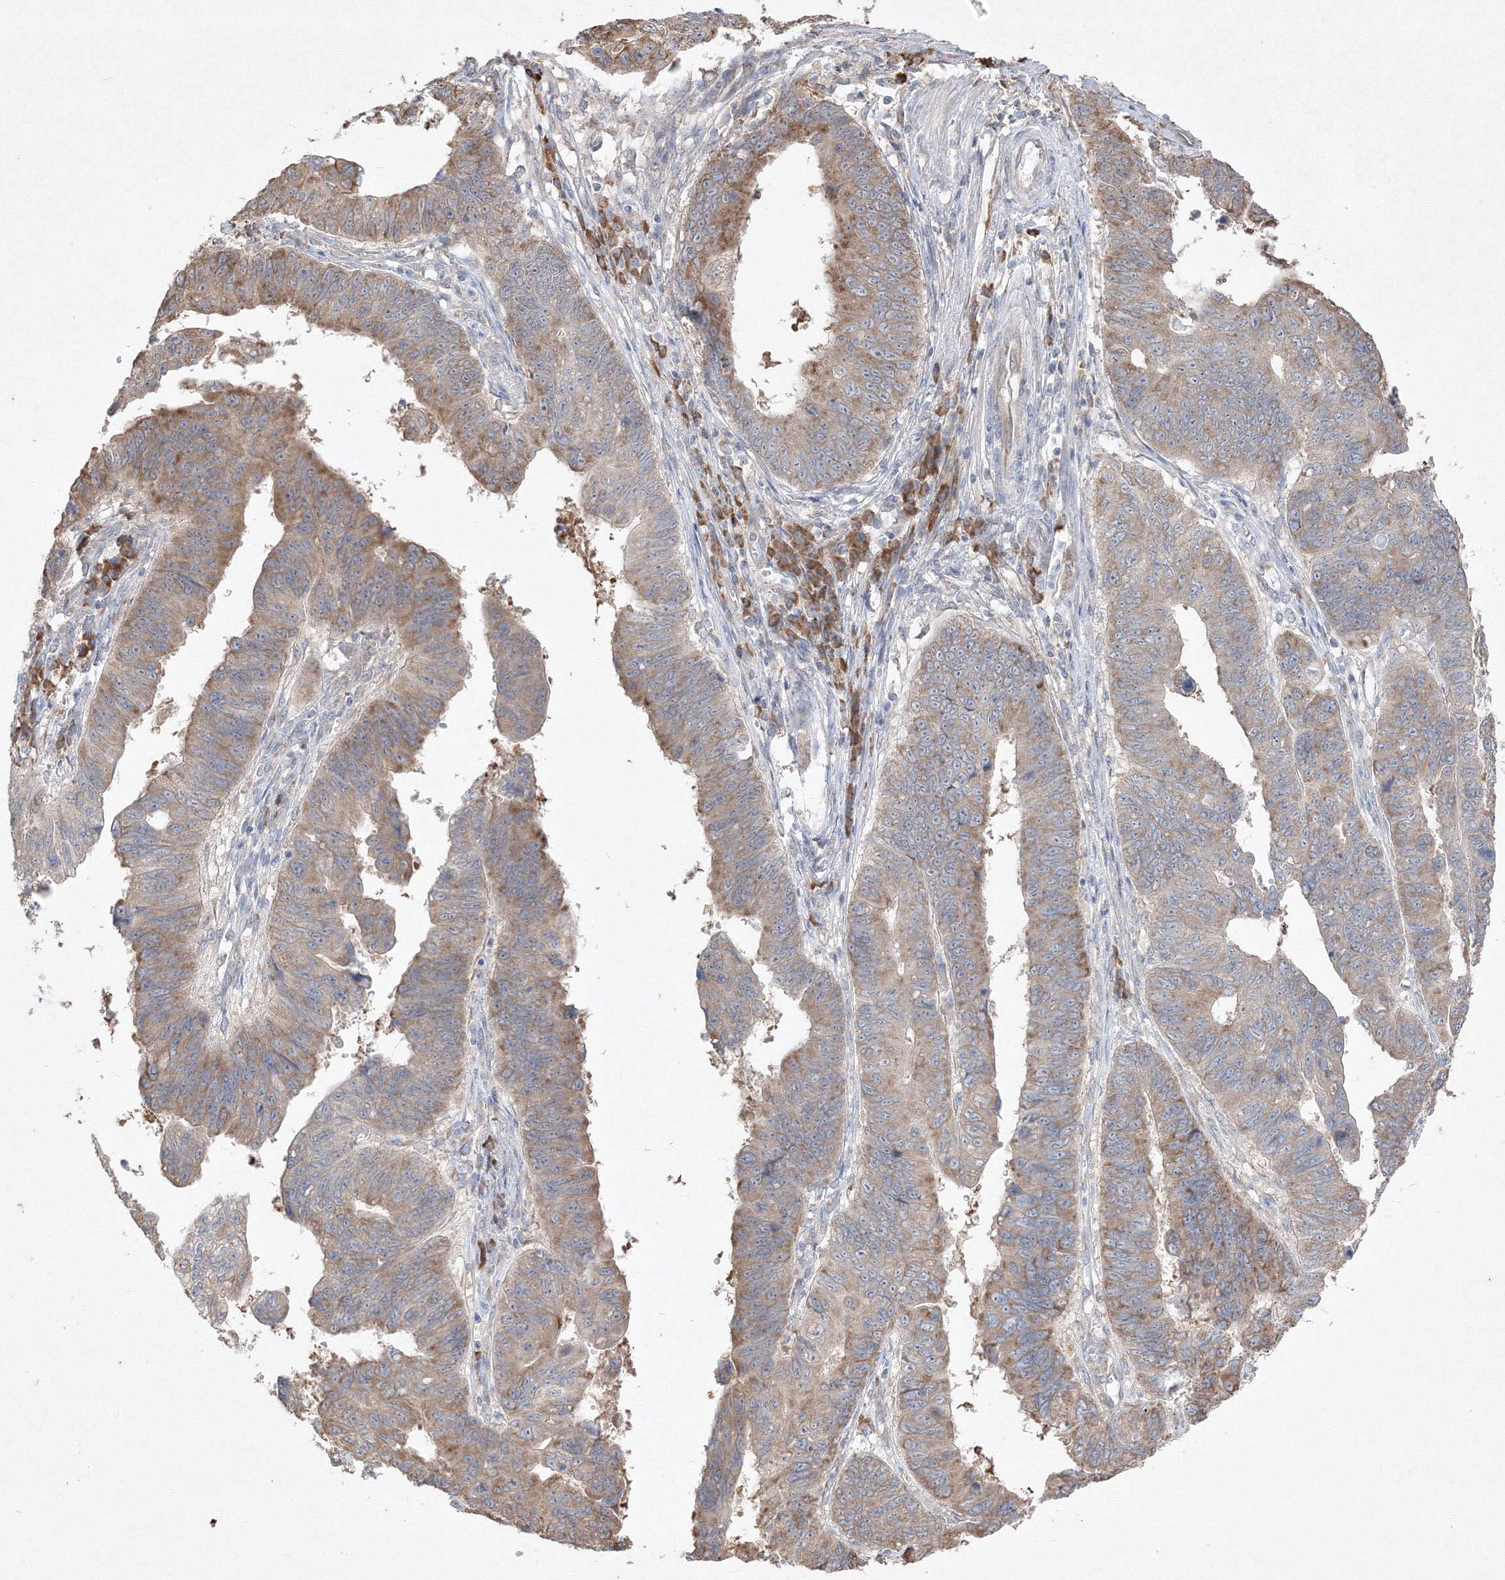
{"staining": {"intensity": "moderate", "quantity": ">75%", "location": "cytoplasmic/membranous"}, "tissue": "stomach cancer", "cell_type": "Tumor cells", "image_type": "cancer", "snomed": [{"axis": "morphology", "description": "Adenocarcinoma, NOS"}, {"axis": "topography", "description": "Stomach"}], "caption": "Brown immunohistochemical staining in human stomach cancer (adenocarcinoma) reveals moderate cytoplasmic/membranous positivity in about >75% of tumor cells.", "gene": "FBXL8", "patient": {"sex": "male", "age": 59}}